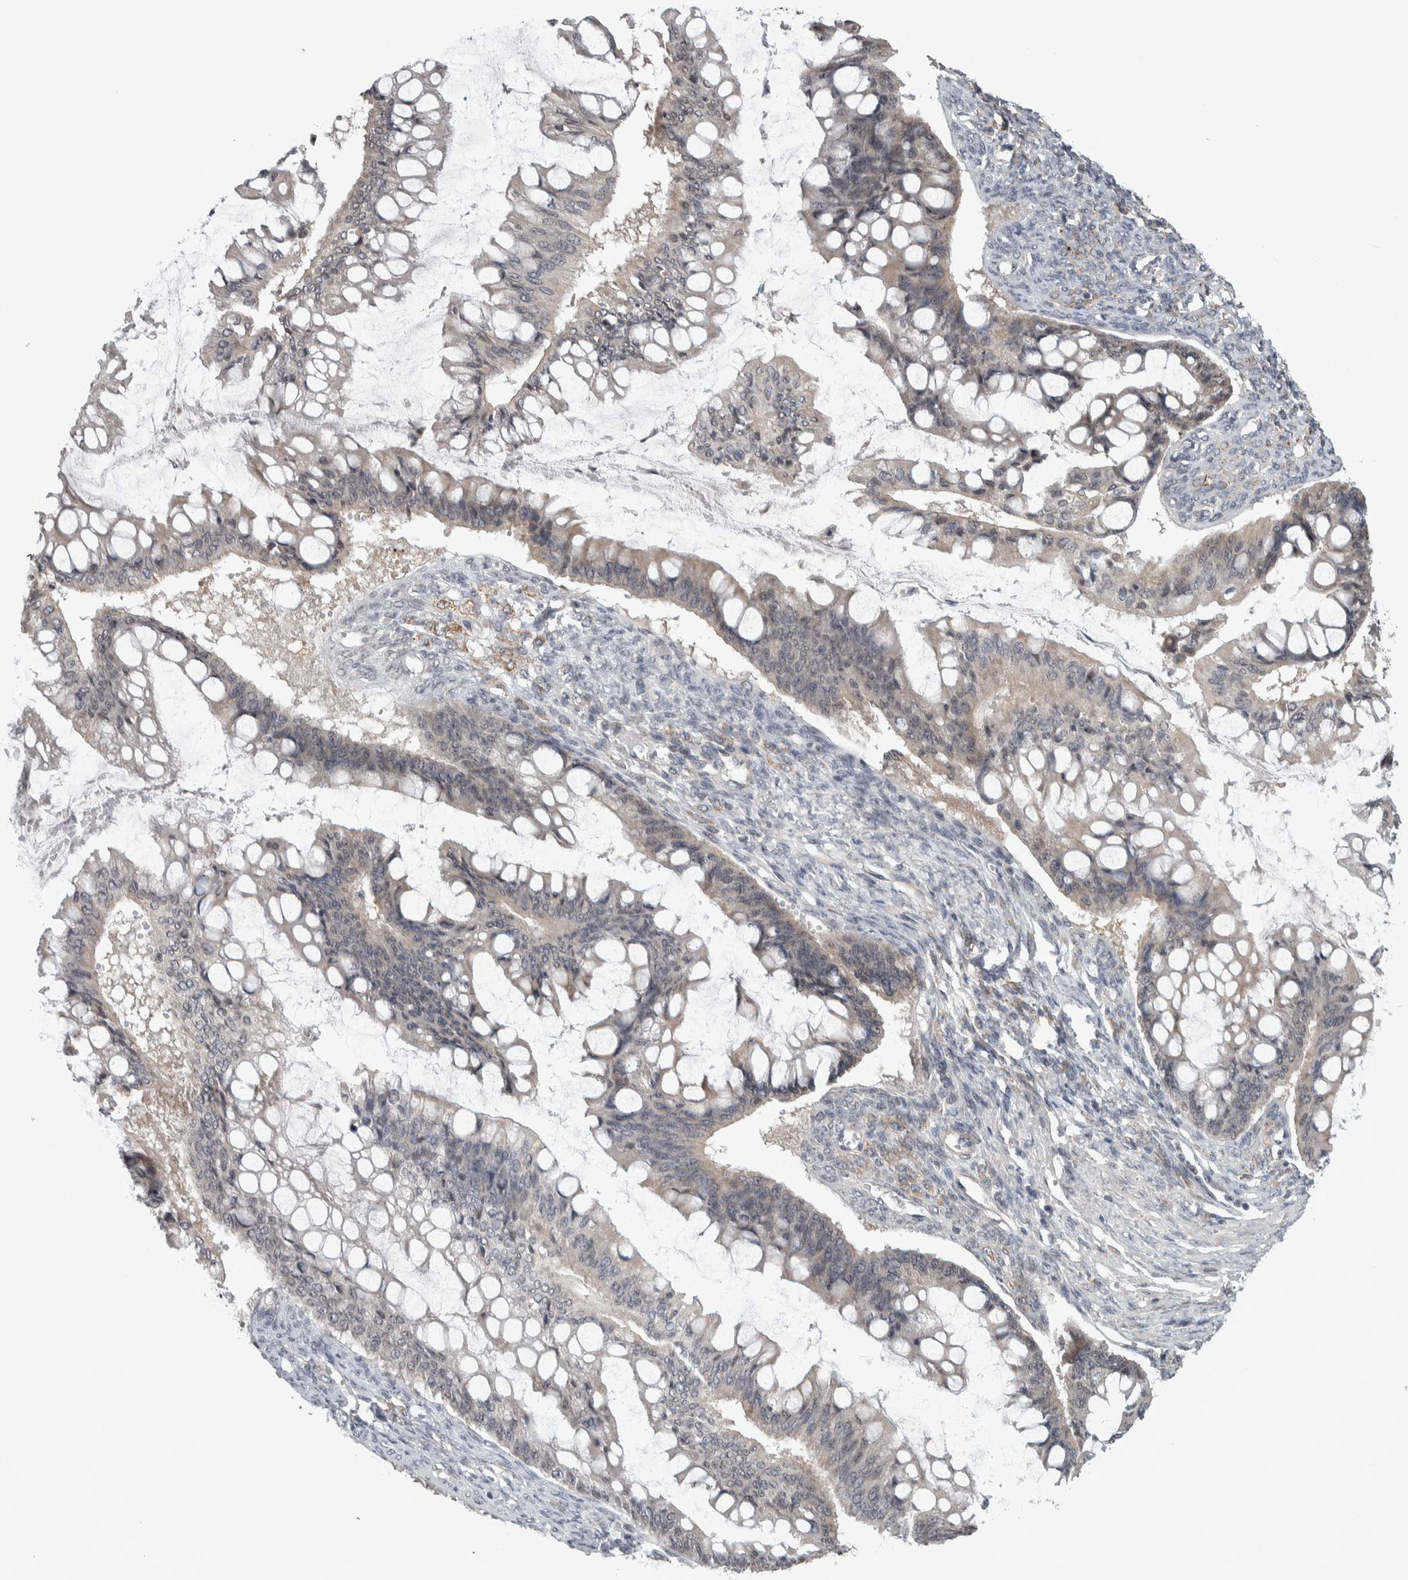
{"staining": {"intensity": "weak", "quantity": "<25%", "location": "cytoplasmic/membranous"}, "tissue": "ovarian cancer", "cell_type": "Tumor cells", "image_type": "cancer", "snomed": [{"axis": "morphology", "description": "Cystadenocarcinoma, mucinous, NOS"}, {"axis": "topography", "description": "Ovary"}], "caption": "Ovarian mucinous cystadenocarcinoma was stained to show a protein in brown. There is no significant positivity in tumor cells. (DAB immunohistochemistry, high magnification).", "gene": "CWC27", "patient": {"sex": "female", "age": 73}}